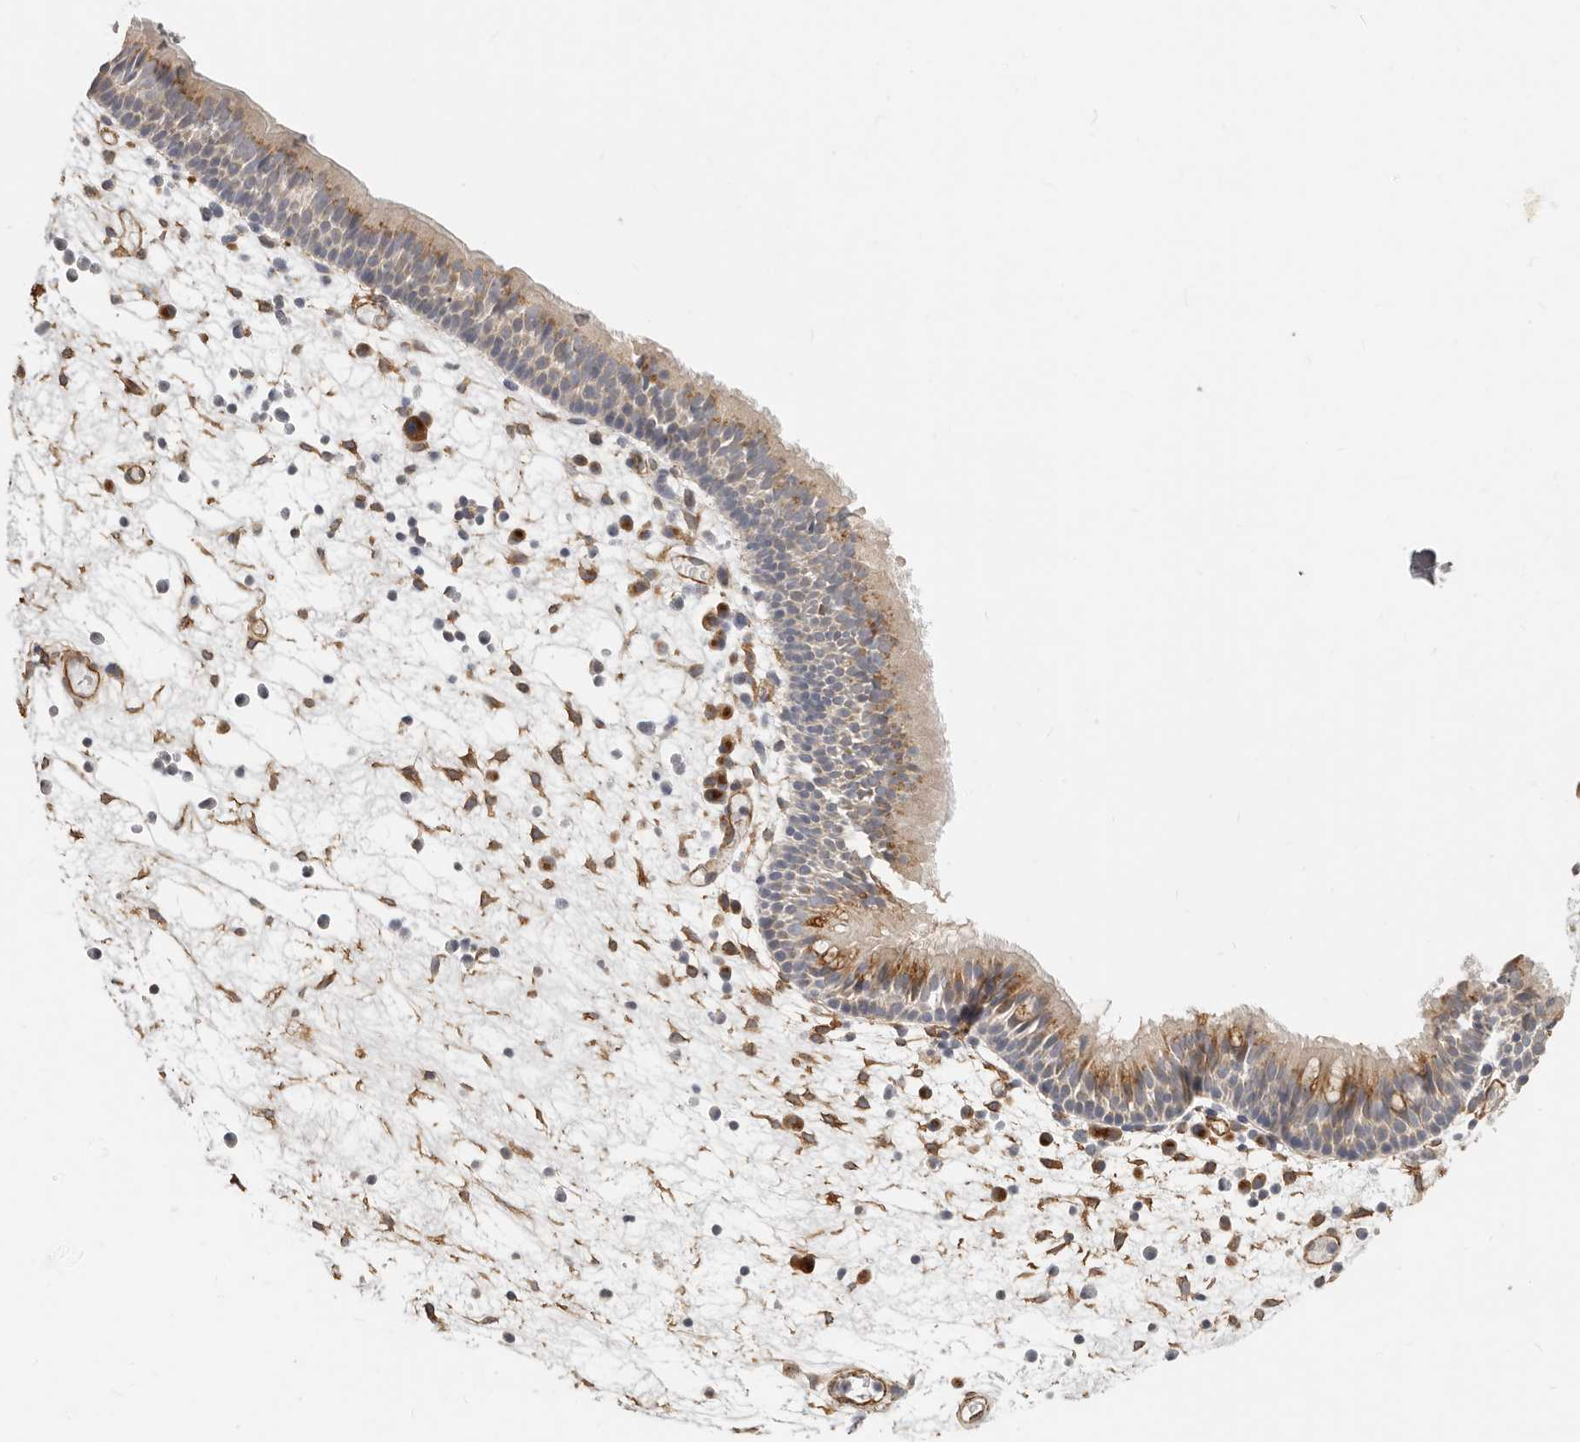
{"staining": {"intensity": "moderate", "quantity": ">75%", "location": "cytoplasmic/membranous"}, "tissue": "nasopharynx", "cell_type": "Respiratory epithelial cells", "image_type": "normal", "snomed": [{"axis": "morphology", "description": "Normal tissue, NOS"}, {"axis": "morphology", "description": "Inflammation, NOS"}, {"axis": "morphology", "description": "Malignant melanoma, Metastatic site"}, {"axis": "topography", "description": "Nasopharynx"}], "caption": "Brown immunohistochemical staining in benign human nasopharynx shows moderate cytoplasmic/membranous expression in approximately >75% of respiratory epithelial cells. (Stains: DAB (3,3'-diaminobenzidine) in brown, nuclei in blue, Microscopy: brightfield microscopy at high magnification).", "gene": "RABAC1", "patient": {"sex": "male", "age": 70}}